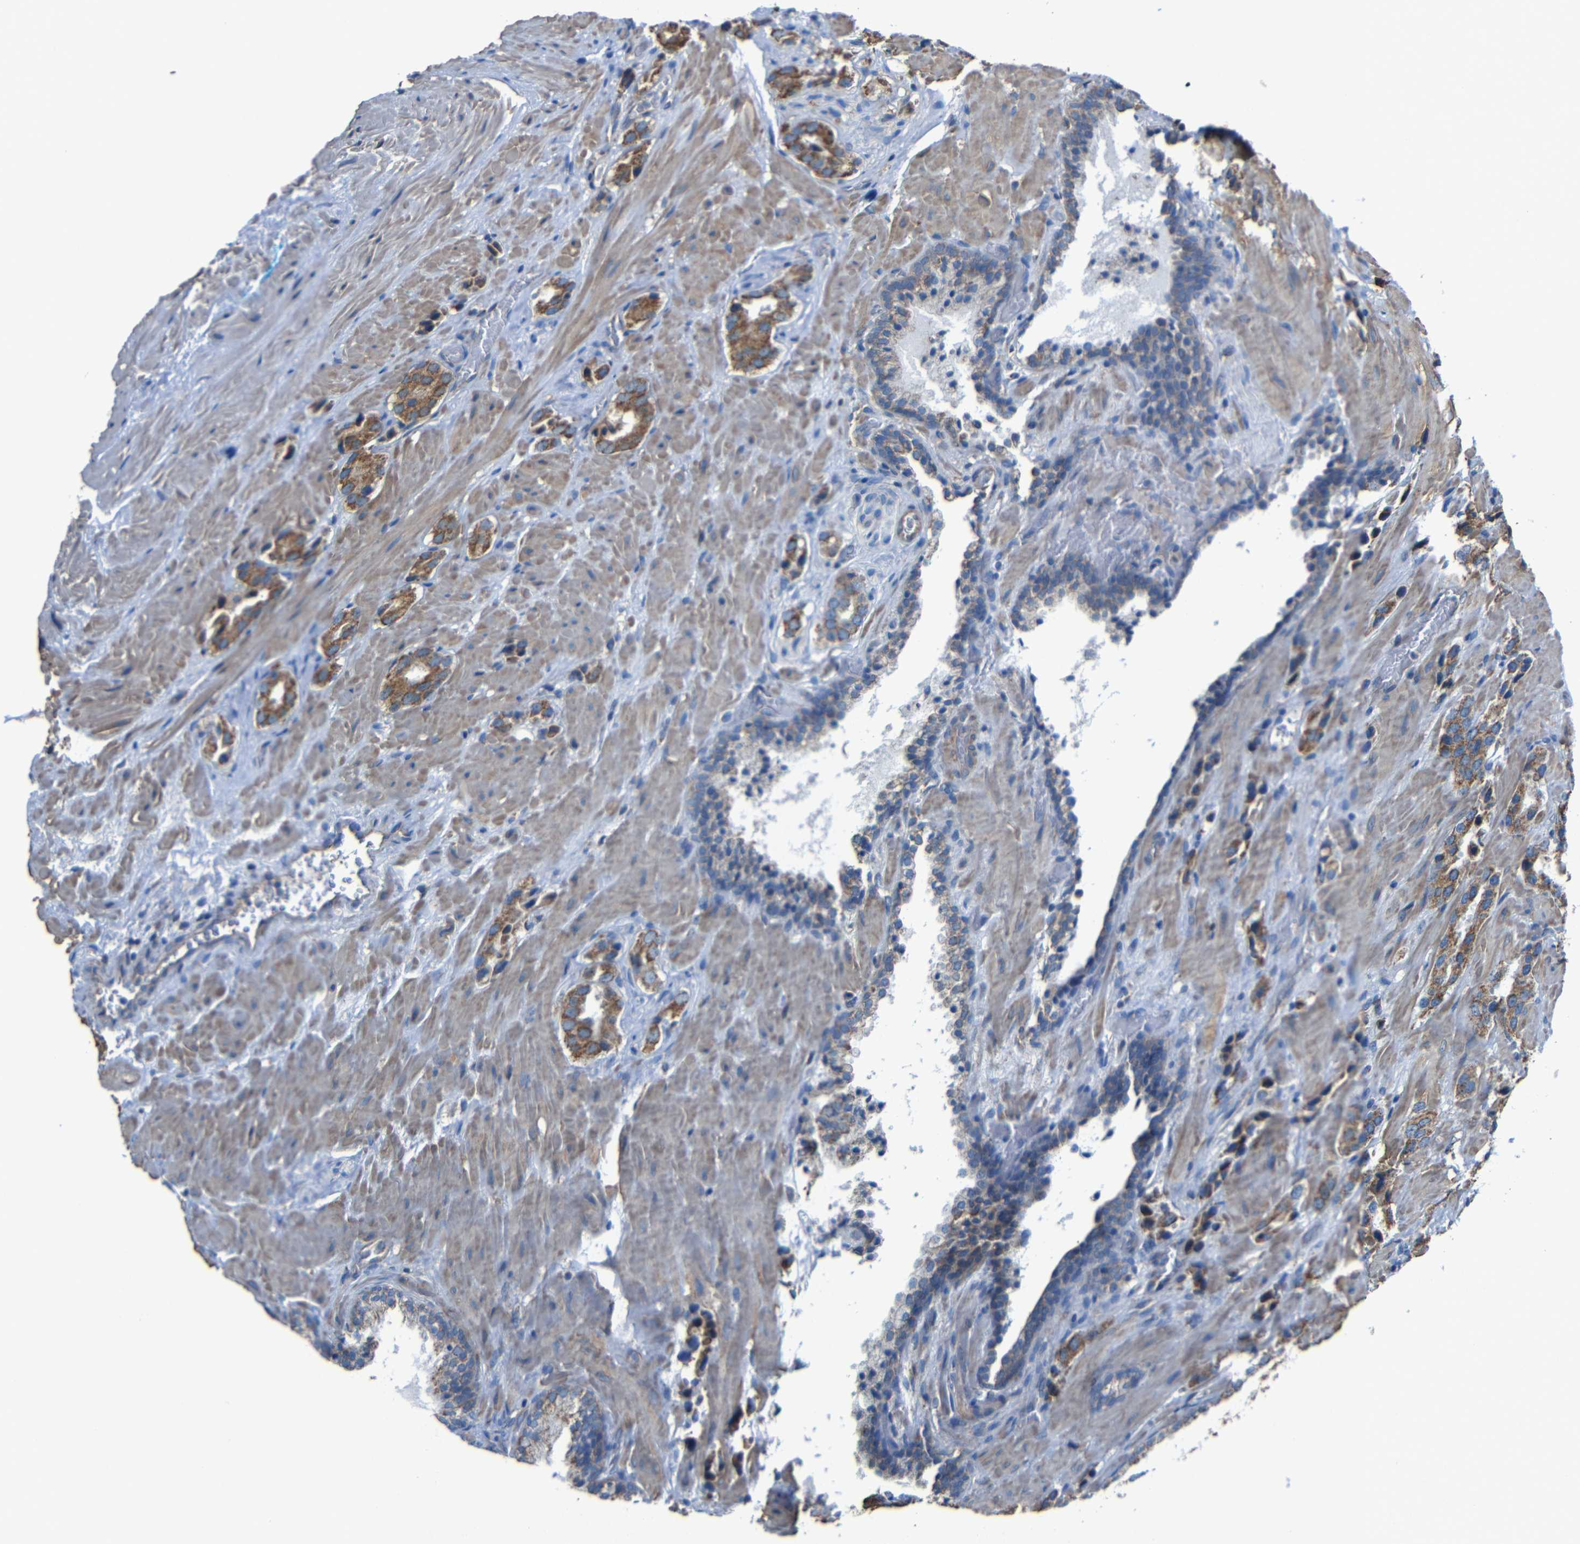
{"staining": {"intensity": "strong", "quantity": ">75%", "location": "cytoplasmic/membranous"}, "tissue": "prostate cancer", "cell_type": "Tumor cells", "image_type": "cancer", "snomed": [{"axis": "morphology", "description": "Adenocarcinoma, High grade"}, {"axis": "topography", "description": "Prostate"}], "caption": "This micrograph reveals prostate adenocarcinoma (high-grade) stained with immunohistochemistry (IHC) to label a protein in brown. The cytoplasmic/membranous of tumor cells show strong positivity for the protein. Nuclei are counter-stained blue.", "gene": "INTS6L", "patient": {"sex": "male", "age": 64}}